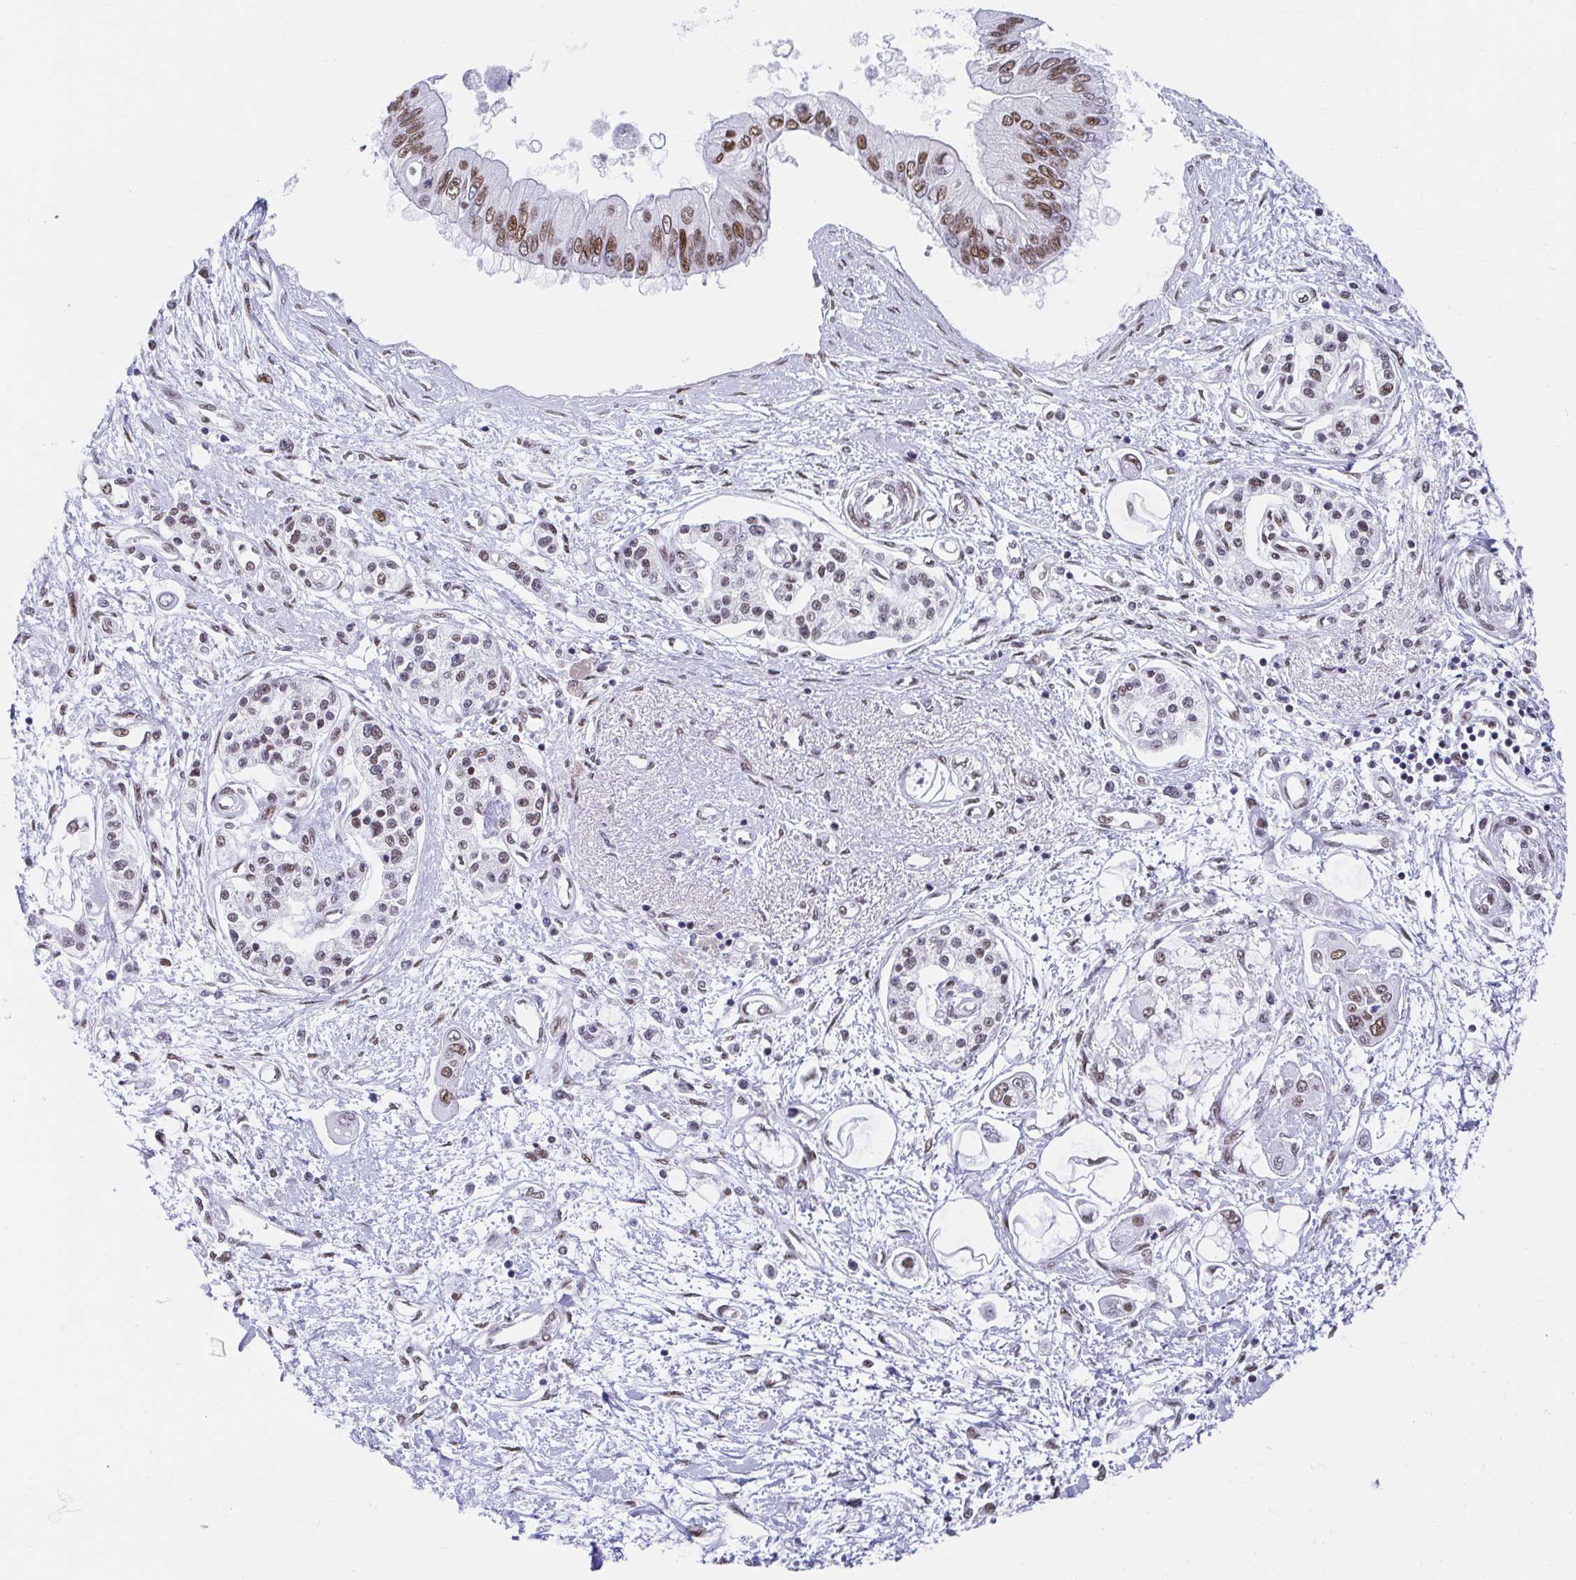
{"staining": {"intensity": "moderate", "quantity": ">75%", "location": "nuclear"}, "tissue": "pancreatic cancer", "cell_type": "Tumor cells", "image_type": "cancer", "snomed": [{"axis": "morphology", "description": "Adenocarcinoma, NOS"}, {"axis": "topography", "description": "Pancreas"}], "caption": "Protein staining displays moderate nuclear staining in approximately >75% of tumor cells in pancreatic cancer.", "gene": "SLC7A10", "patient": {"sex": "female", "age": 77}}